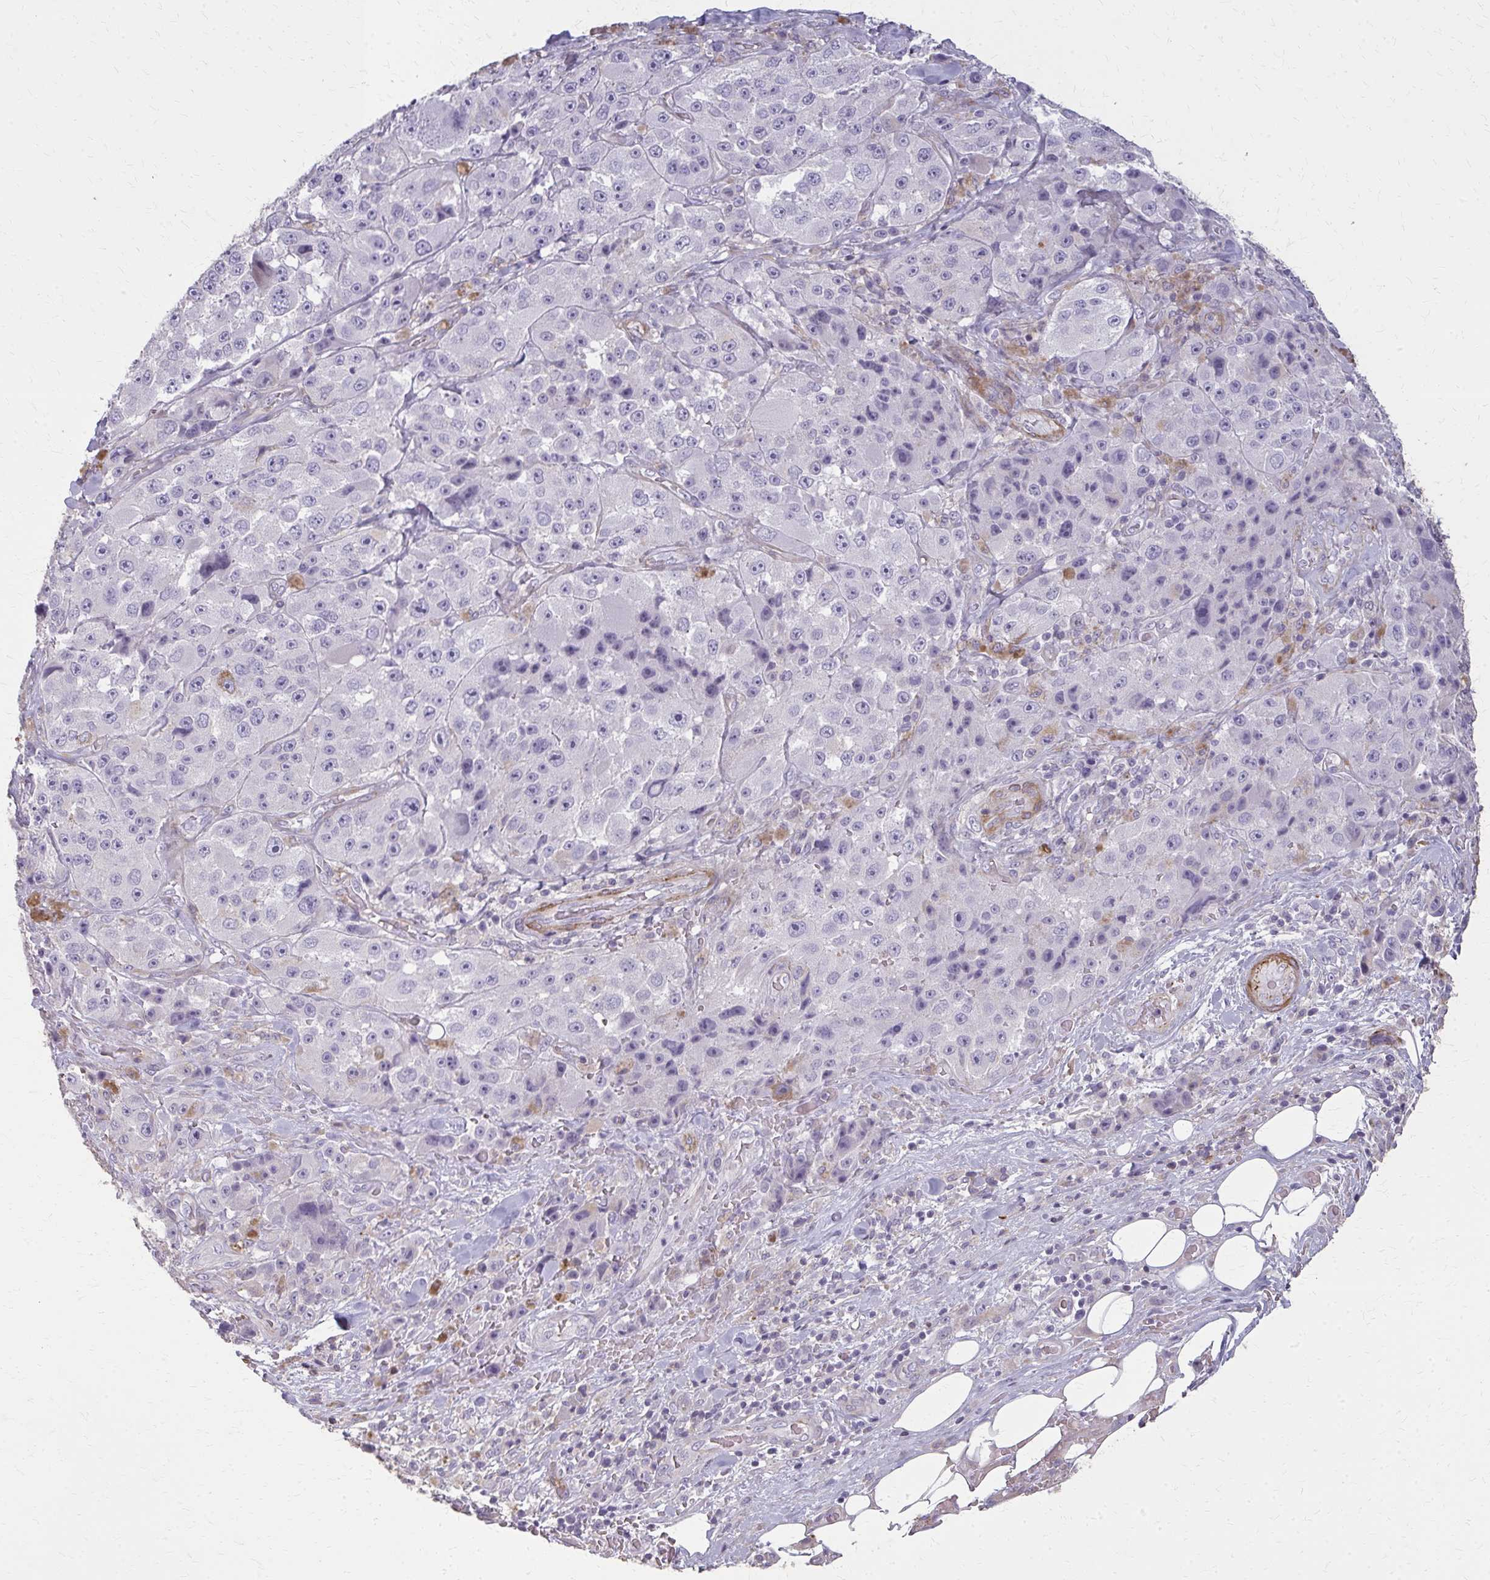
{"staining": {"intensity": "negative", "quantity": "none", "location": "none"}, "tissue": "melanoma", "cell_type": "Tumor cells", "image_type": "cancer", "snomed": [{"axis": "morphology", "description": "Malignant melanoma, Metastatic site"}, {"axis": "topography", "description": "Lymph node"}], "caption": "This is an immunohistochemistry (IHC) micrograph of melanoma. There is no positivity in tumor cells.", "gene": "TENM4", "patient": {"sex": "male", "age": 62}}